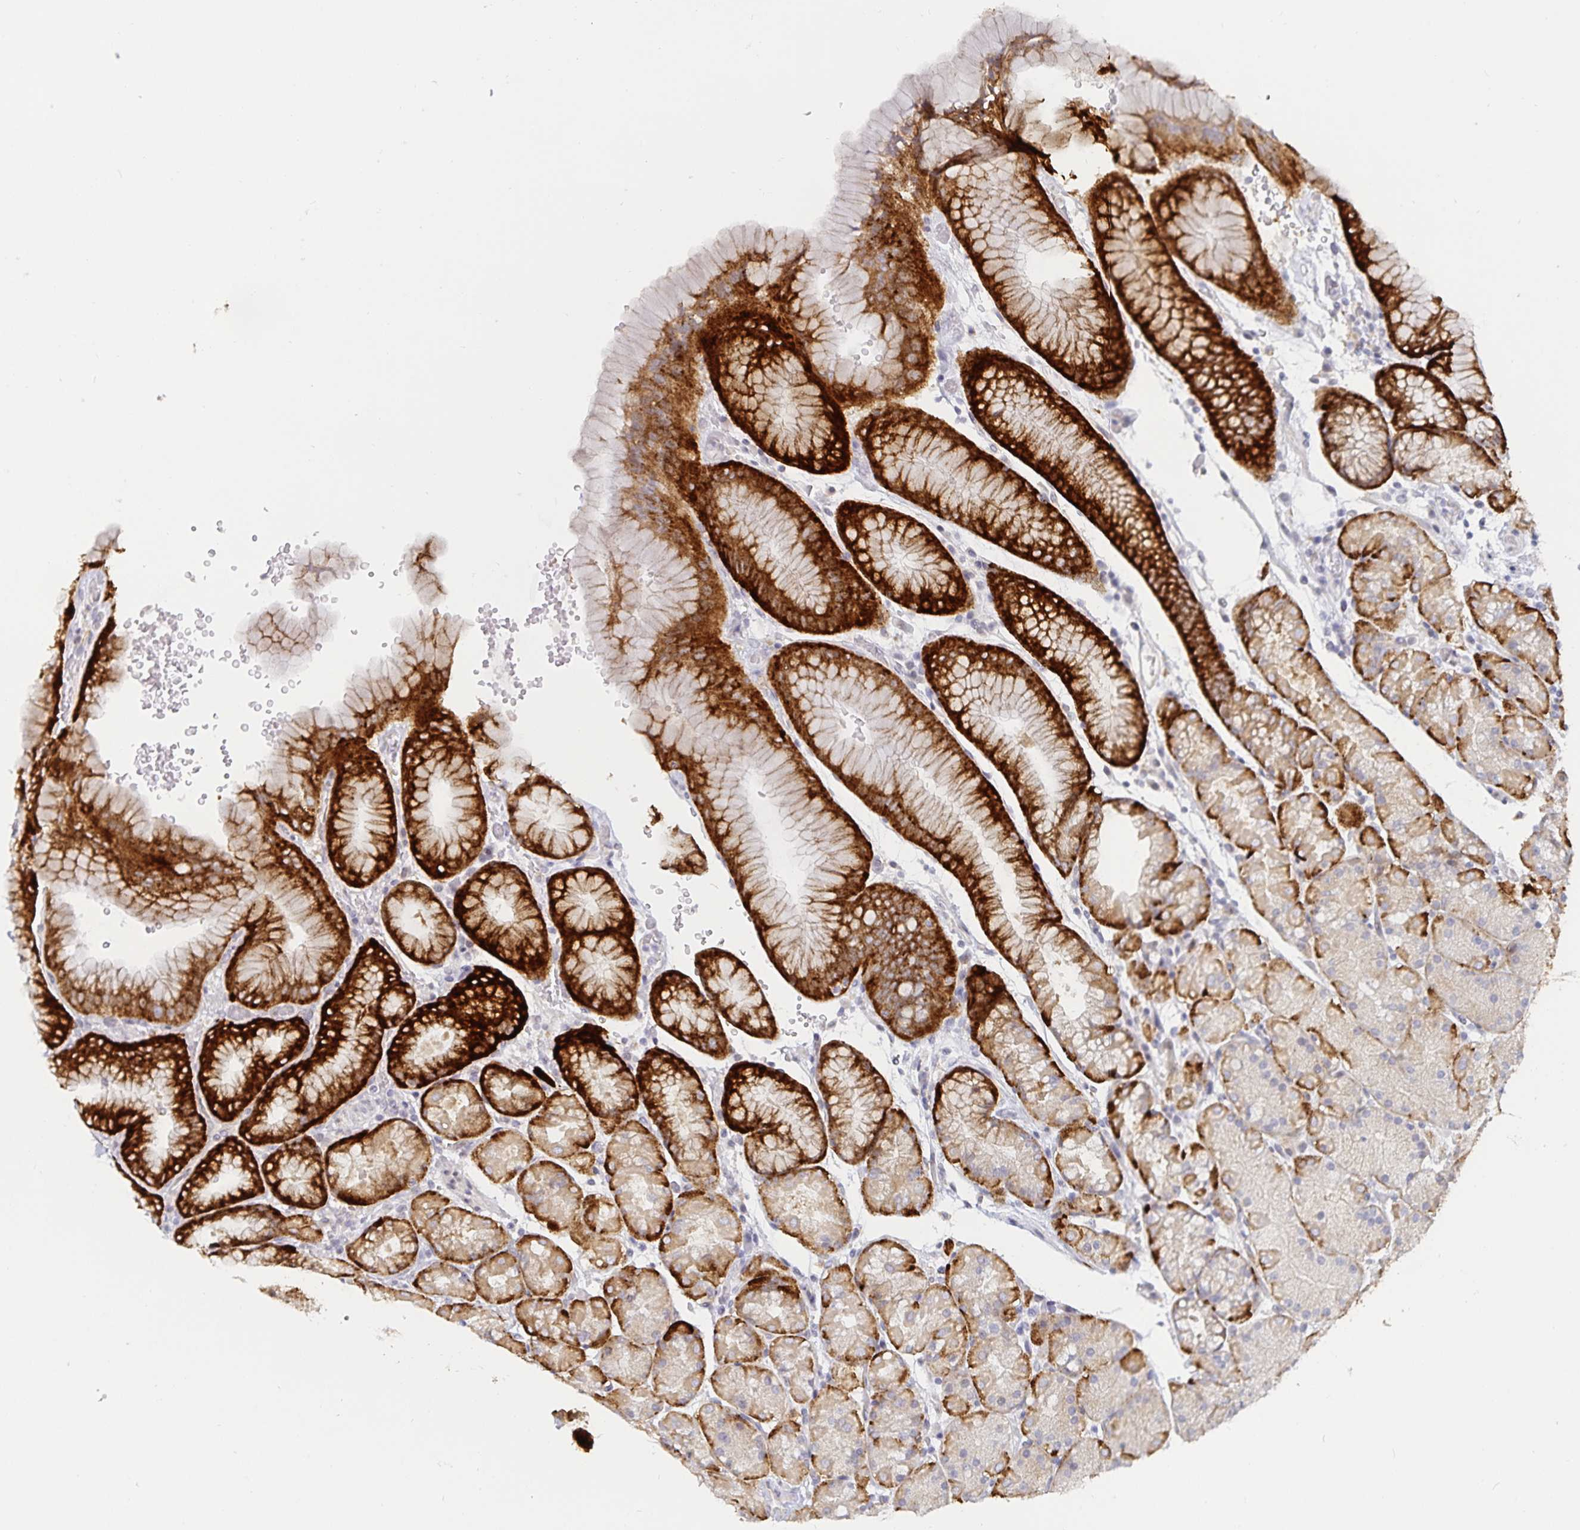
{"staining": {"intensity": "strong", "quantity": "25%-75%", "location": "cytoplasmic/membranous"}, "tissue": "stomach", "cell_type": "Glandular cells", "image_type": "normal", "snomed": [{"axis": "morphology", "description": "Normal tissue, NOS"}, {"axis": "topography", "description": "Stomach, upper"}, {"axis": "topography", "description": "Stomach"}], "caption": "Unremarkable stomach was stained to show a protein in brown. There is high levels of strong cytoplasmic/membranous staining in about 25%-75% of glandular cells.", "gene": "S100G", "patient": {"sex": "male", "age": 76}}